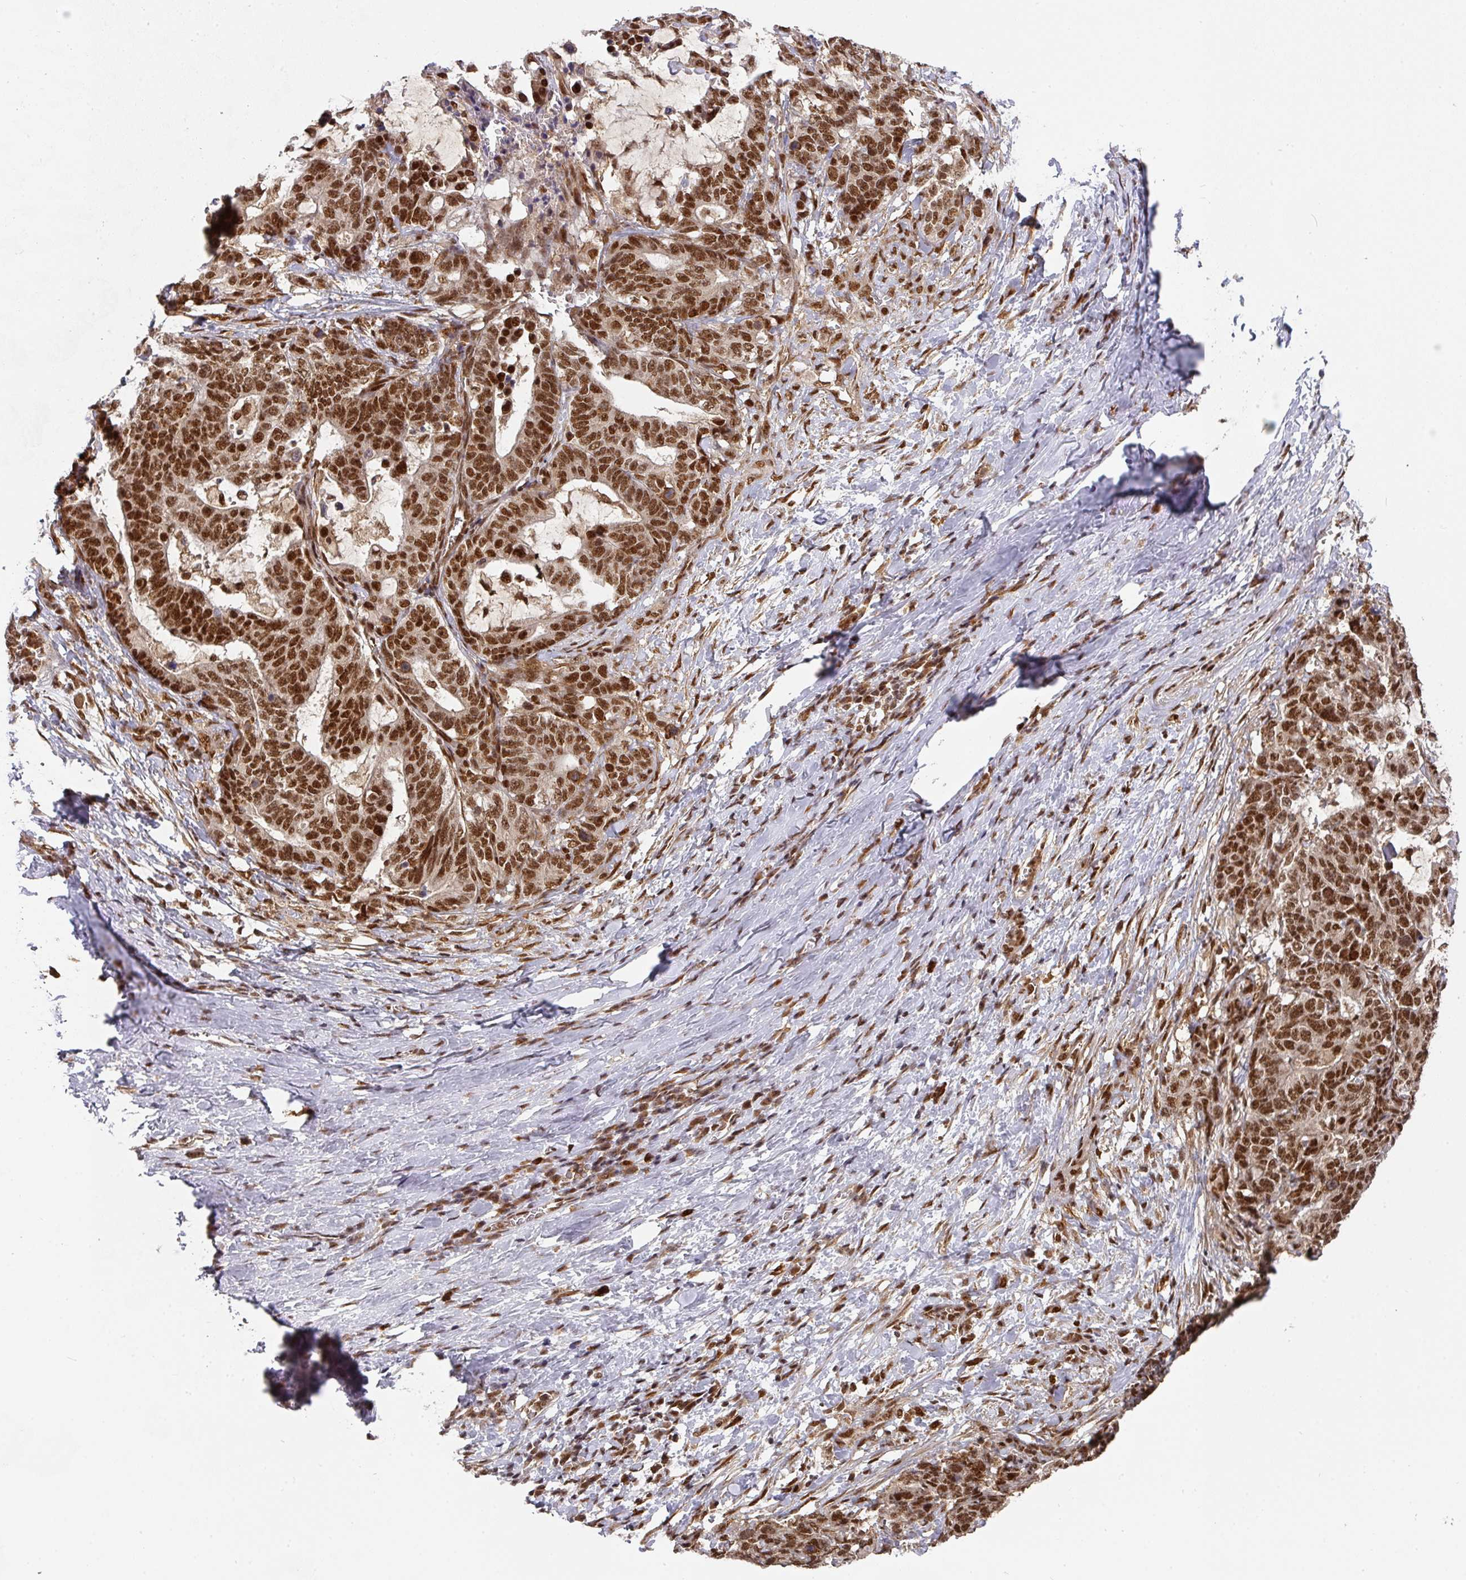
{"staining": {"intensity": "strong", "quantity": ">75%", "location": "nuclear"}, "tissue": "stomach cancer", "cell_type": "Tumor cells", "image_type": "cancer", "snomed": [{"axis": "morphology", "description": "Normal tissue, NOS"}, {"axis": "morphology", "description": "Adenocarcinoma, NOS"}, {"axis": "topography", "description": "Stomach"}], "caption": "Protein staining of stomach adenocarcinoma tissue demonstrates strong nuclear positivity in about >75% of tumor cells.", "gene": "DIDO1", "patient": {"sex": "female", "age": 64}}